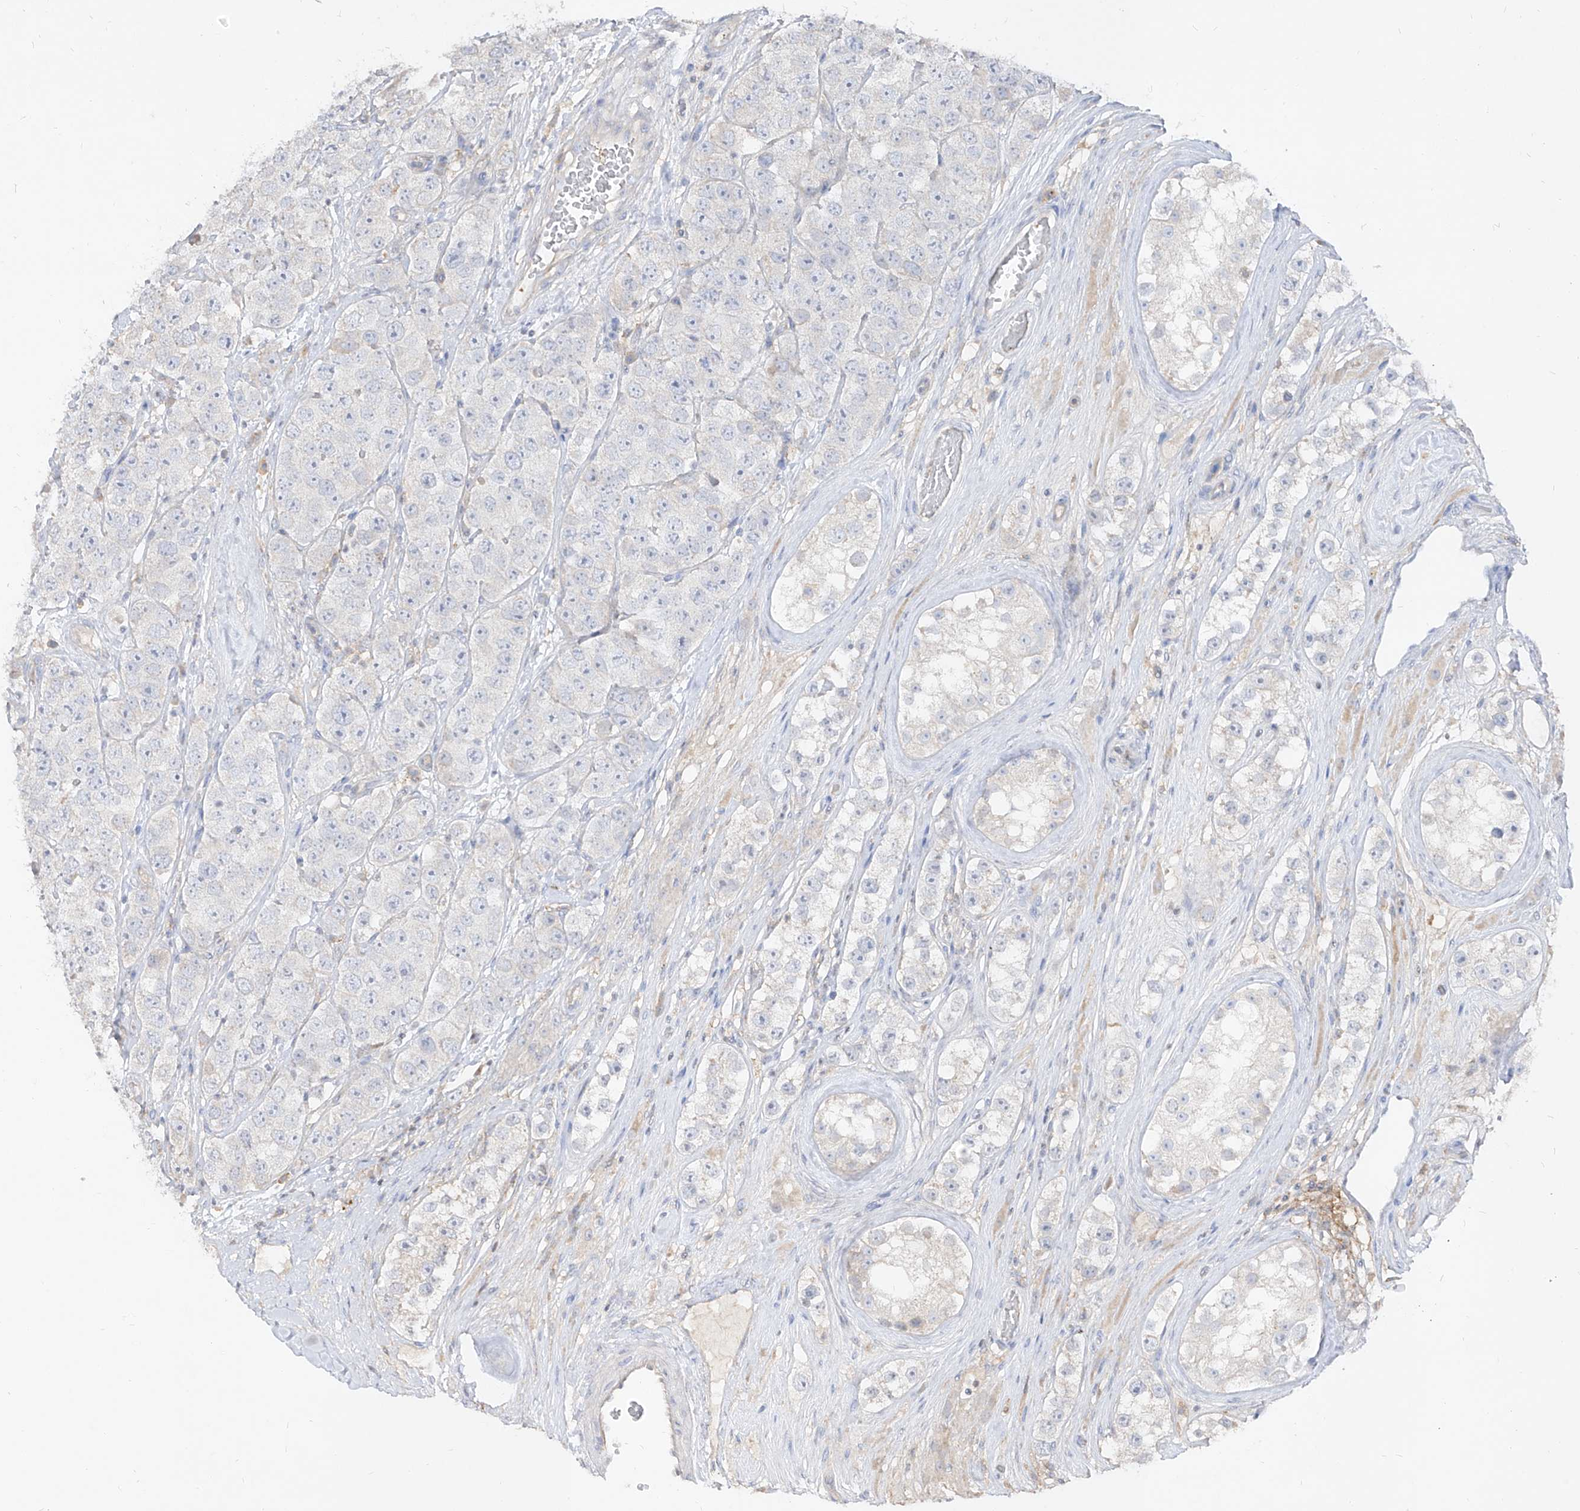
{"staining": {"intensity": "negative", "quantity": "none", "location": "none"}, "tissue": "testis cancer", "cell_type": "Tumor cells", "image_type": "cancer", "snomed": [{"axis": "morphology", "description": "Seminoma, NOS"}, {"axis": "topography", "description": "Testis"}], "caption": "This is an immunohistochemistry (IHC) photomicrograph of seminoma (testis). There is no staining in tumor cells.", "gene": "RBFOX3", "patient": {"sex": "male", "age": 28}}